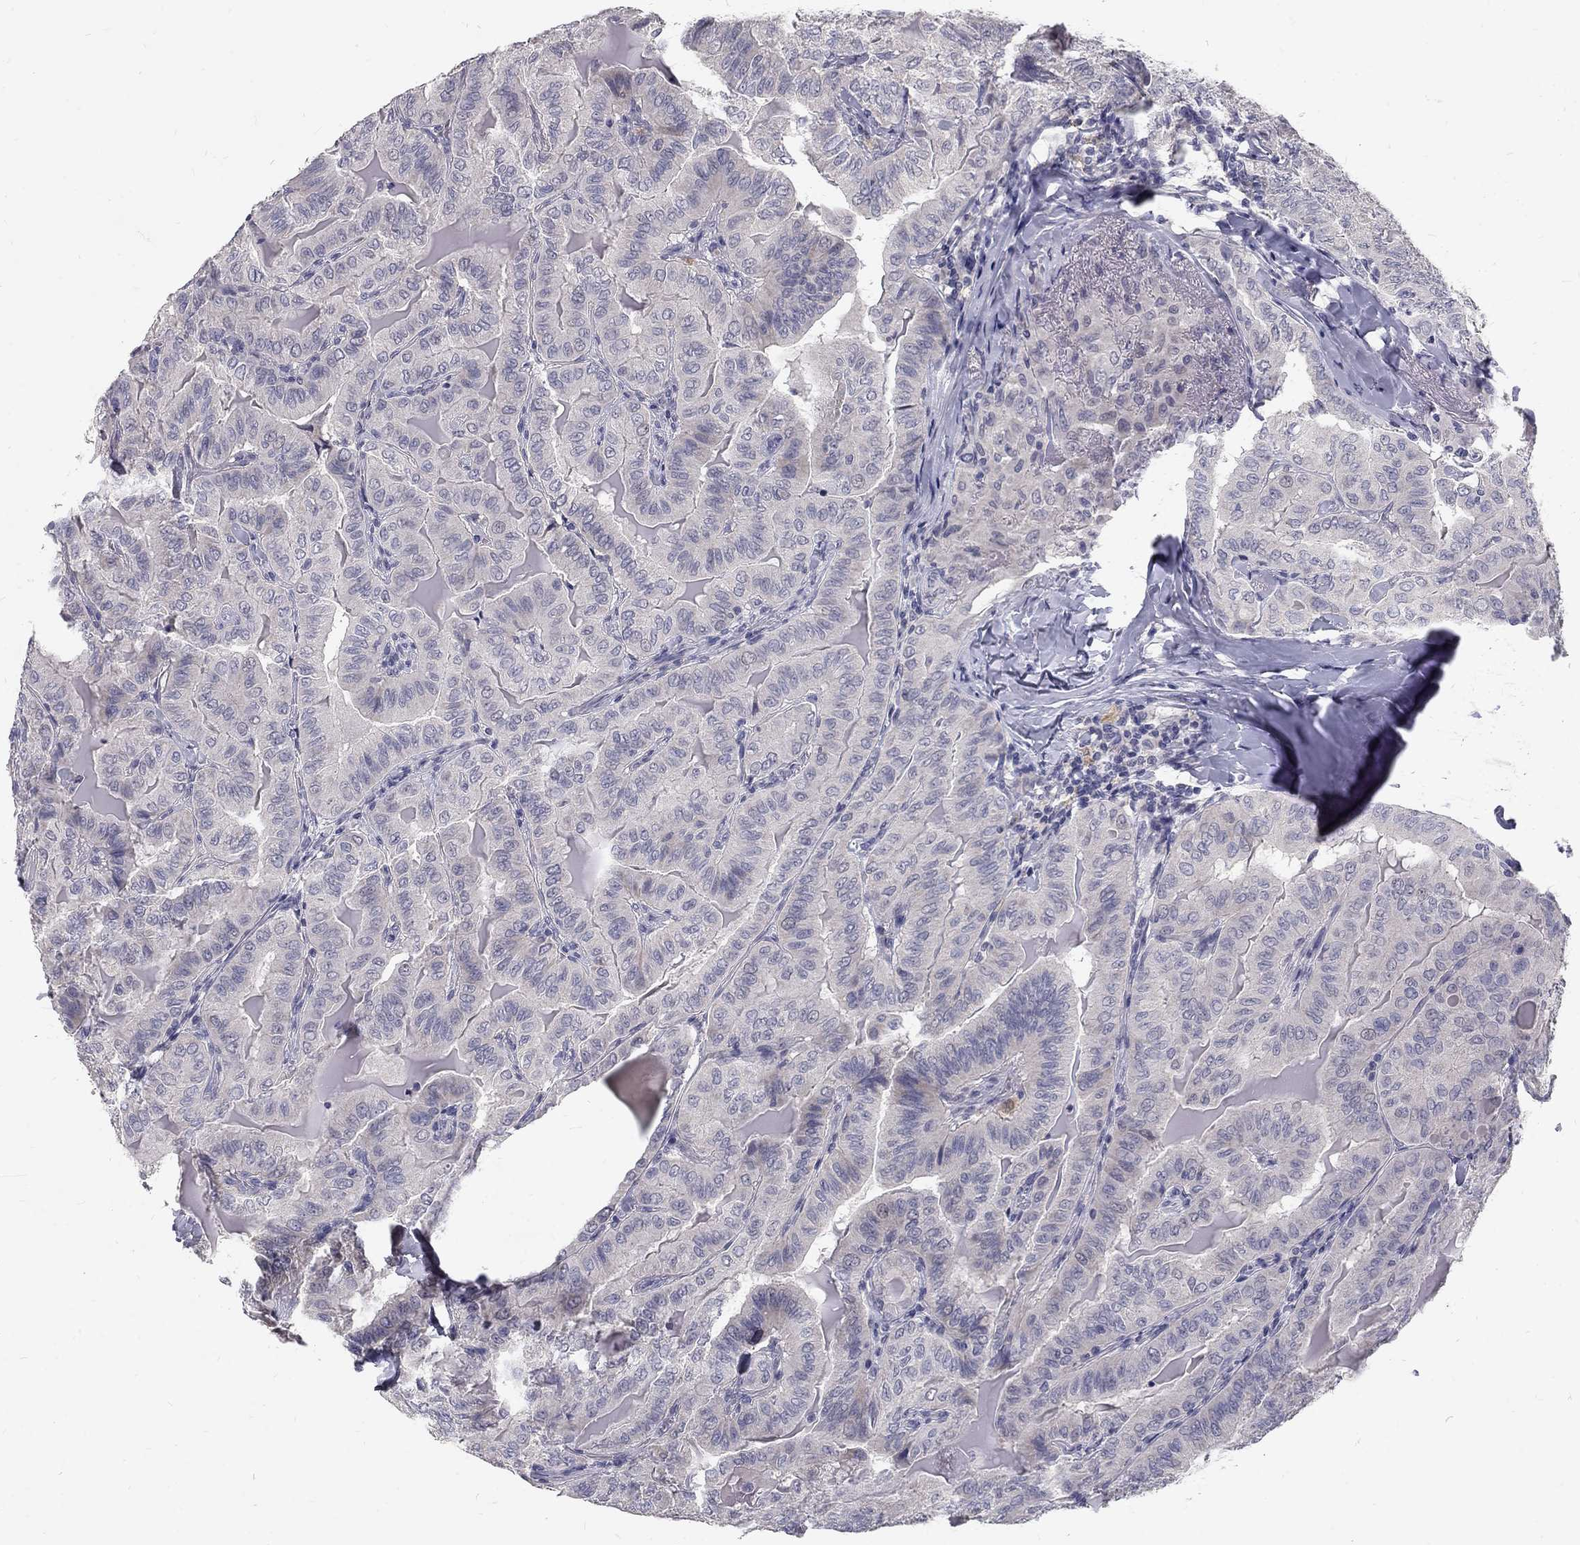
{"staining": {"intensity": "negative", "quantity": "none", "location": "none"}, "tissue": "thyroid cancer", "cell_type": "Tumor cells", "image_type": "cancer", "snomed": [{"axis": "morphology", "description": "Papillary adenocarcinoma, NOS"}, {"axis": "topography", "description": "Thyroid gland"}], "caption": "High power microscopy photomicrograph of an IHC photomicrograph of papillary adenocarcinoma (thyroid), revealing no significant positivity in tumor cells.", "gene": "NOS1", "patient": {"sex": "female", "age": 68}}